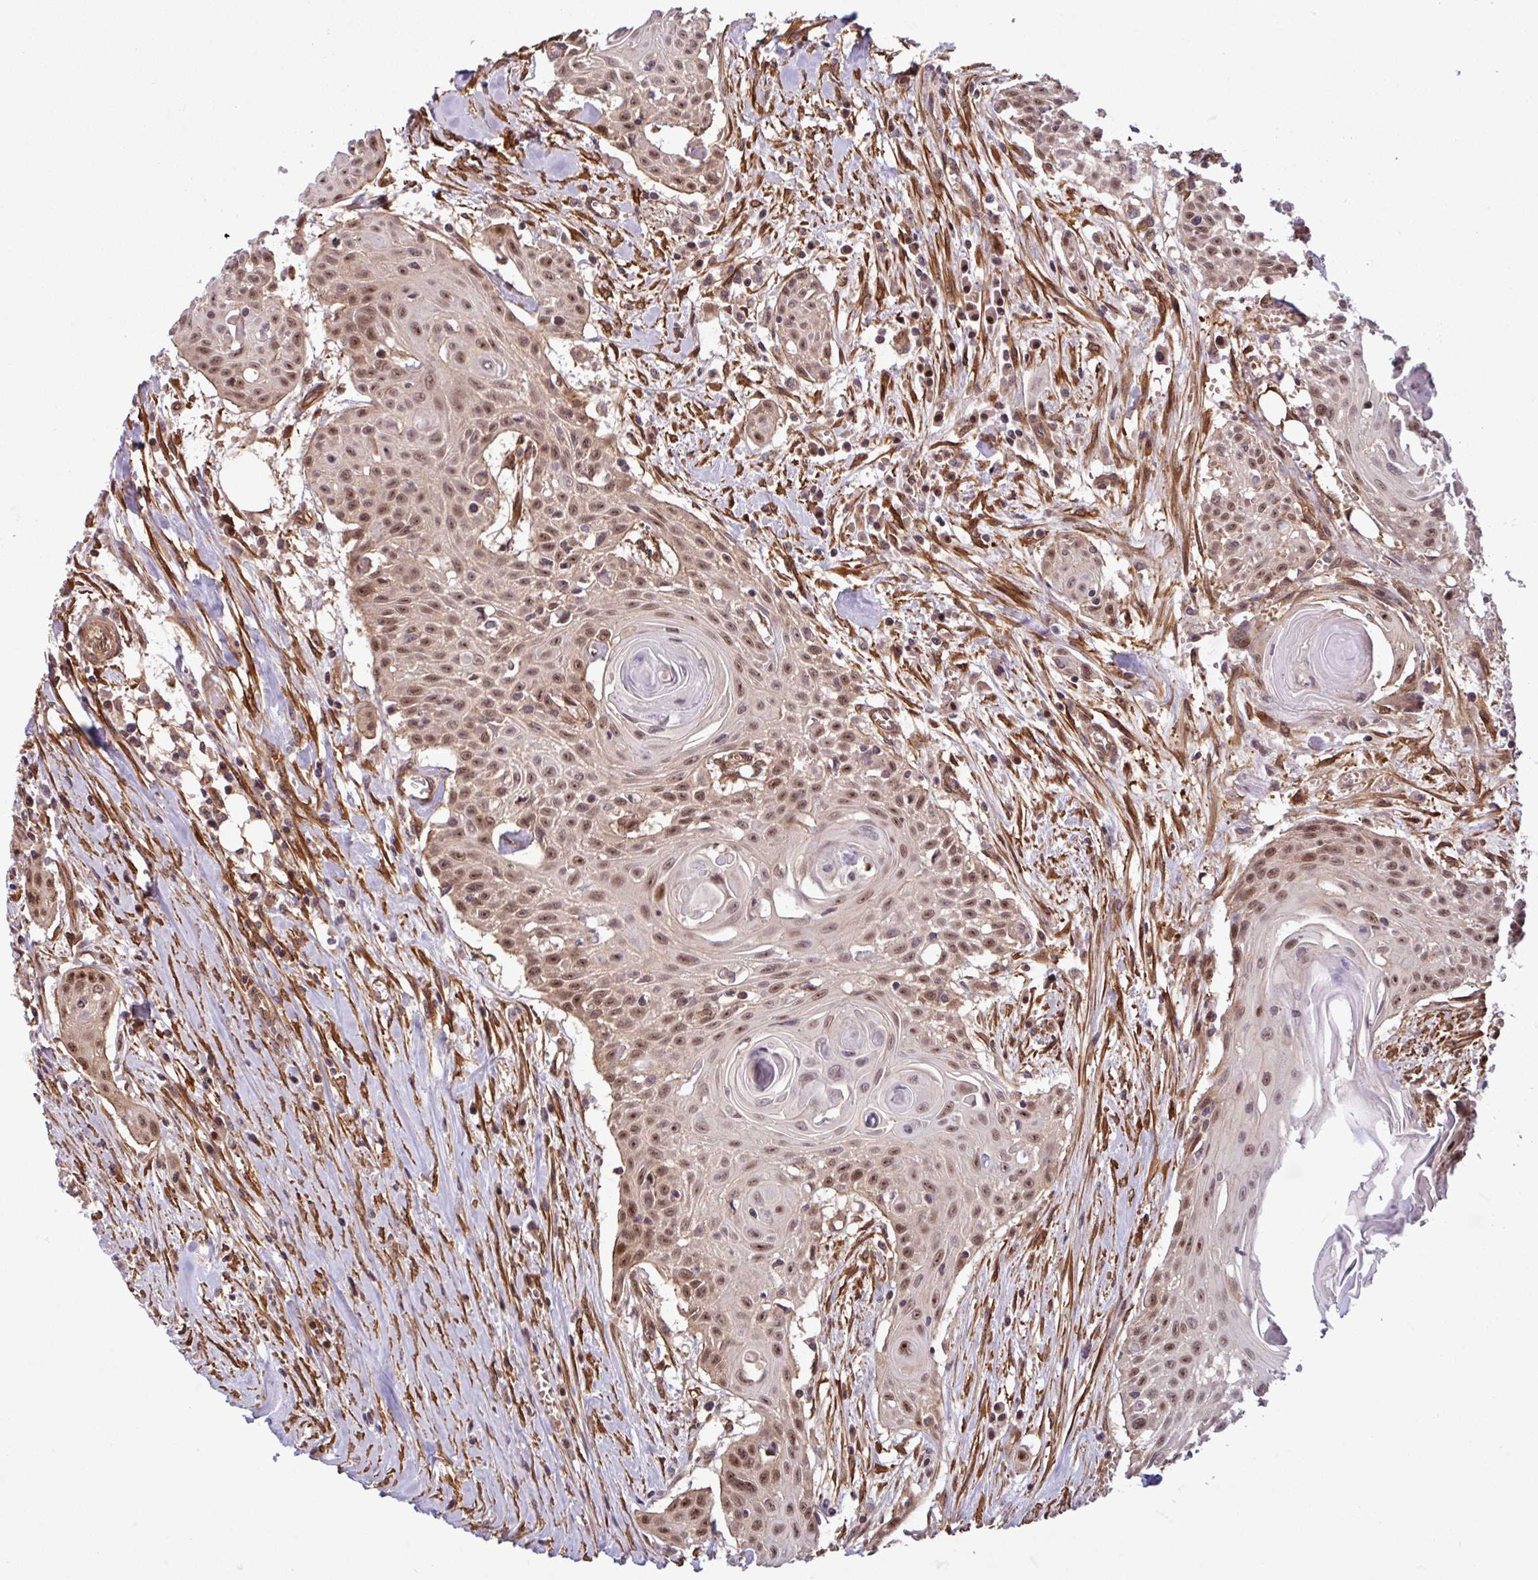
{"staining": {"intensity": "strong", "quantity": "25%-75%", "location": "nuclear"}, "tissue": "head and neck cancer", "cell_type": "Tumor cells", "image_type": "cancer", "snomed": [{"axis": "morphology", "description": "Squamous cell carcinoma, NOS"}, {"axis": "topography", "description": "Lymph node"}, {"axis": "topography", "description": "Salivary gland"}, {"axis": "topography", "description": "Head-Neck"}], "caption": "Tumor cells exhibit strong nuclear positivity in about 25%-75% of cells in head and neck squamous cell carcinoma. (DAB IHC with brightfield microscopy, high magnification).", "gene": "C7orf50", "patient": {"sex": "female", "age": 74}}